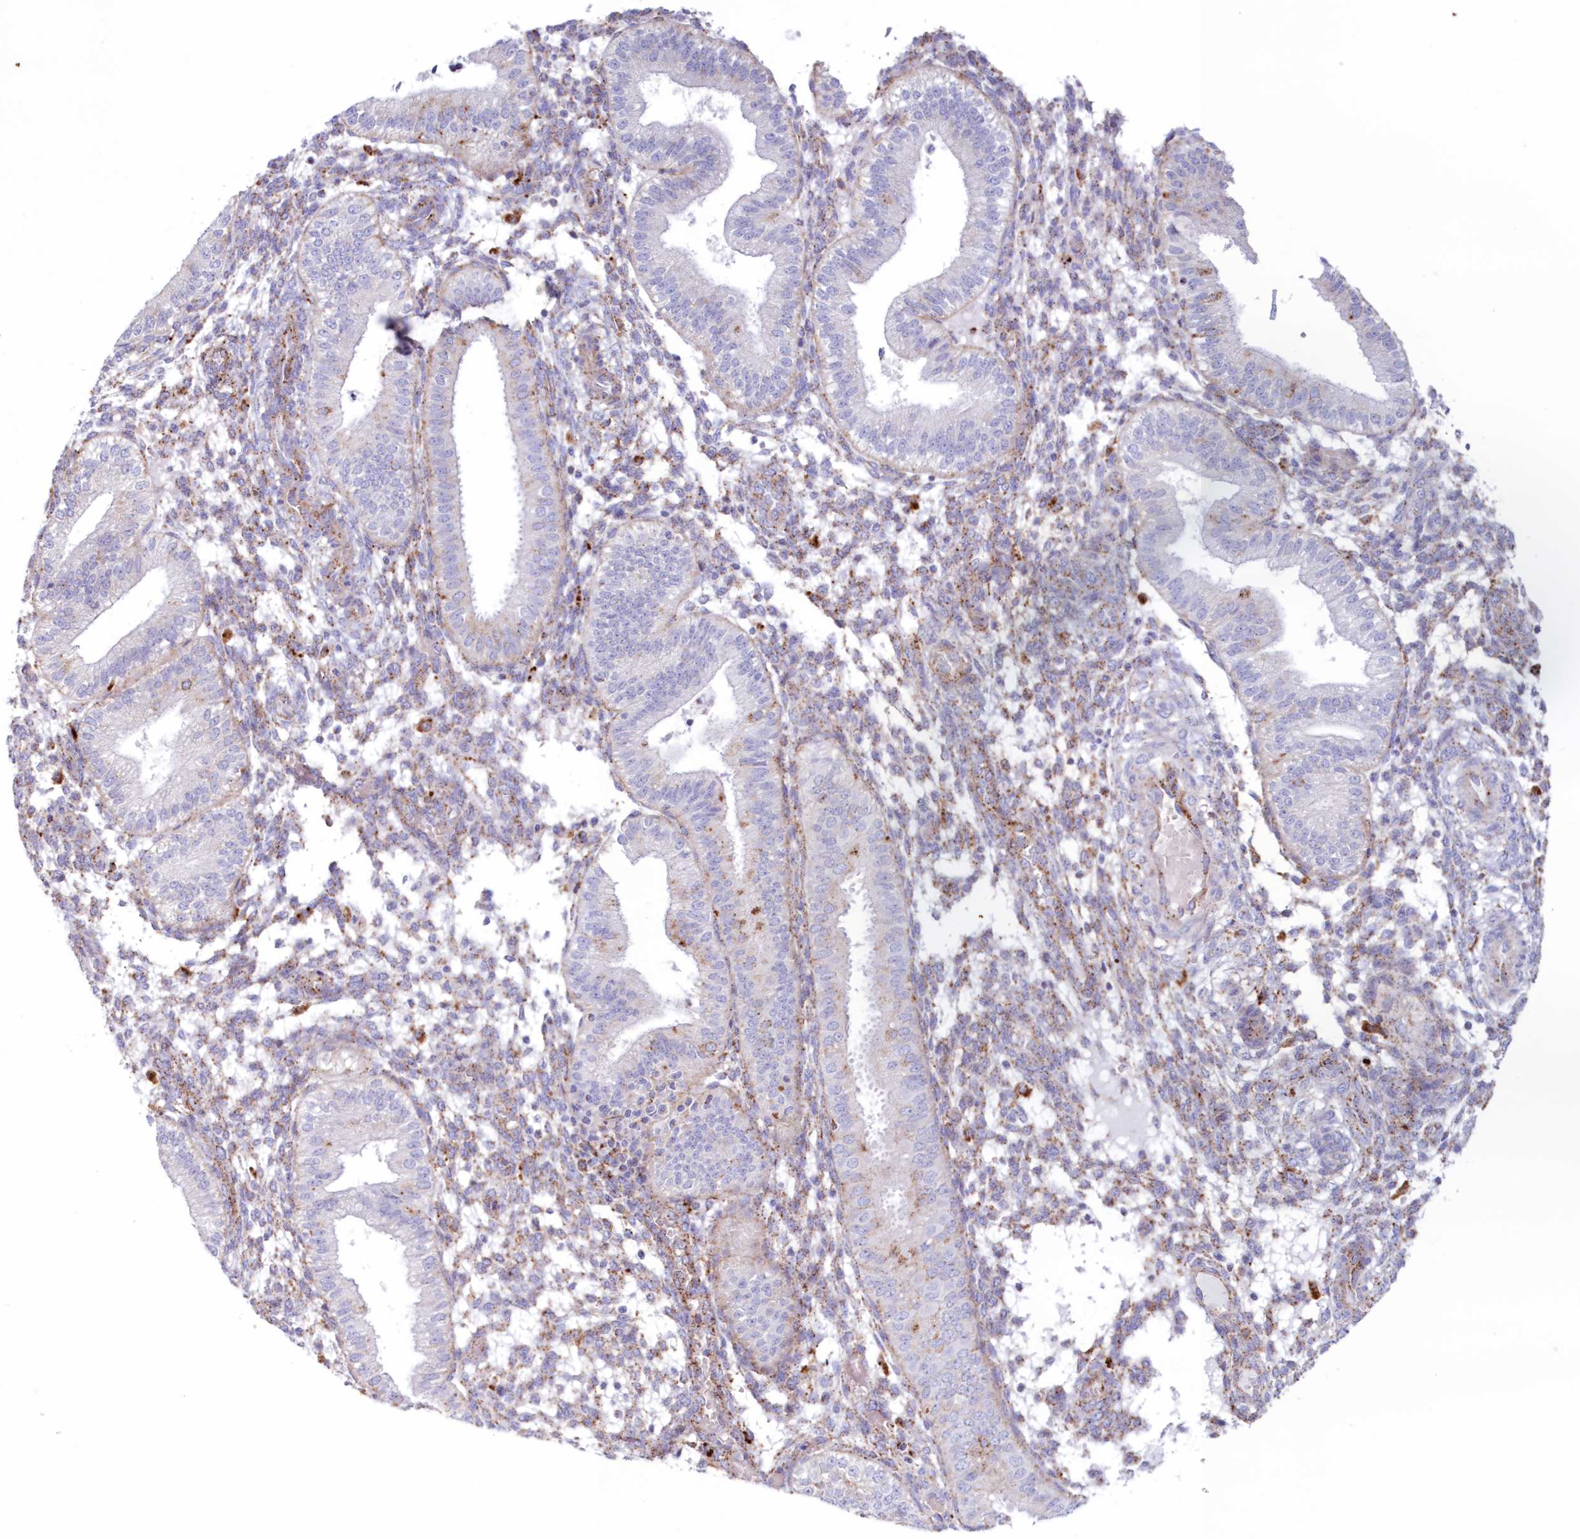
{"staining": {"intensity": "moderate", "quantity": "<25%", "location": "cytoplasmic/membranous"}, "tissue": "endometrium", "cell_type": "Cells in endometrial stroma", "image_type": "normal", "snomed": [{"axis": "morphology", "description": "Normal tissue, NOS"}, {"axis": "topography", "description": "Endometrium"}], "caption": "Immunohistochemistry micrograph of unremarkable endometrium stained for a protein (brown), which reveals low levels of moderate cytoplasmic/membranous staining in about <25% of cells in endometrial stroma.", "gene": "TPP1", "patient": {"sex": "female", "age": 39}}